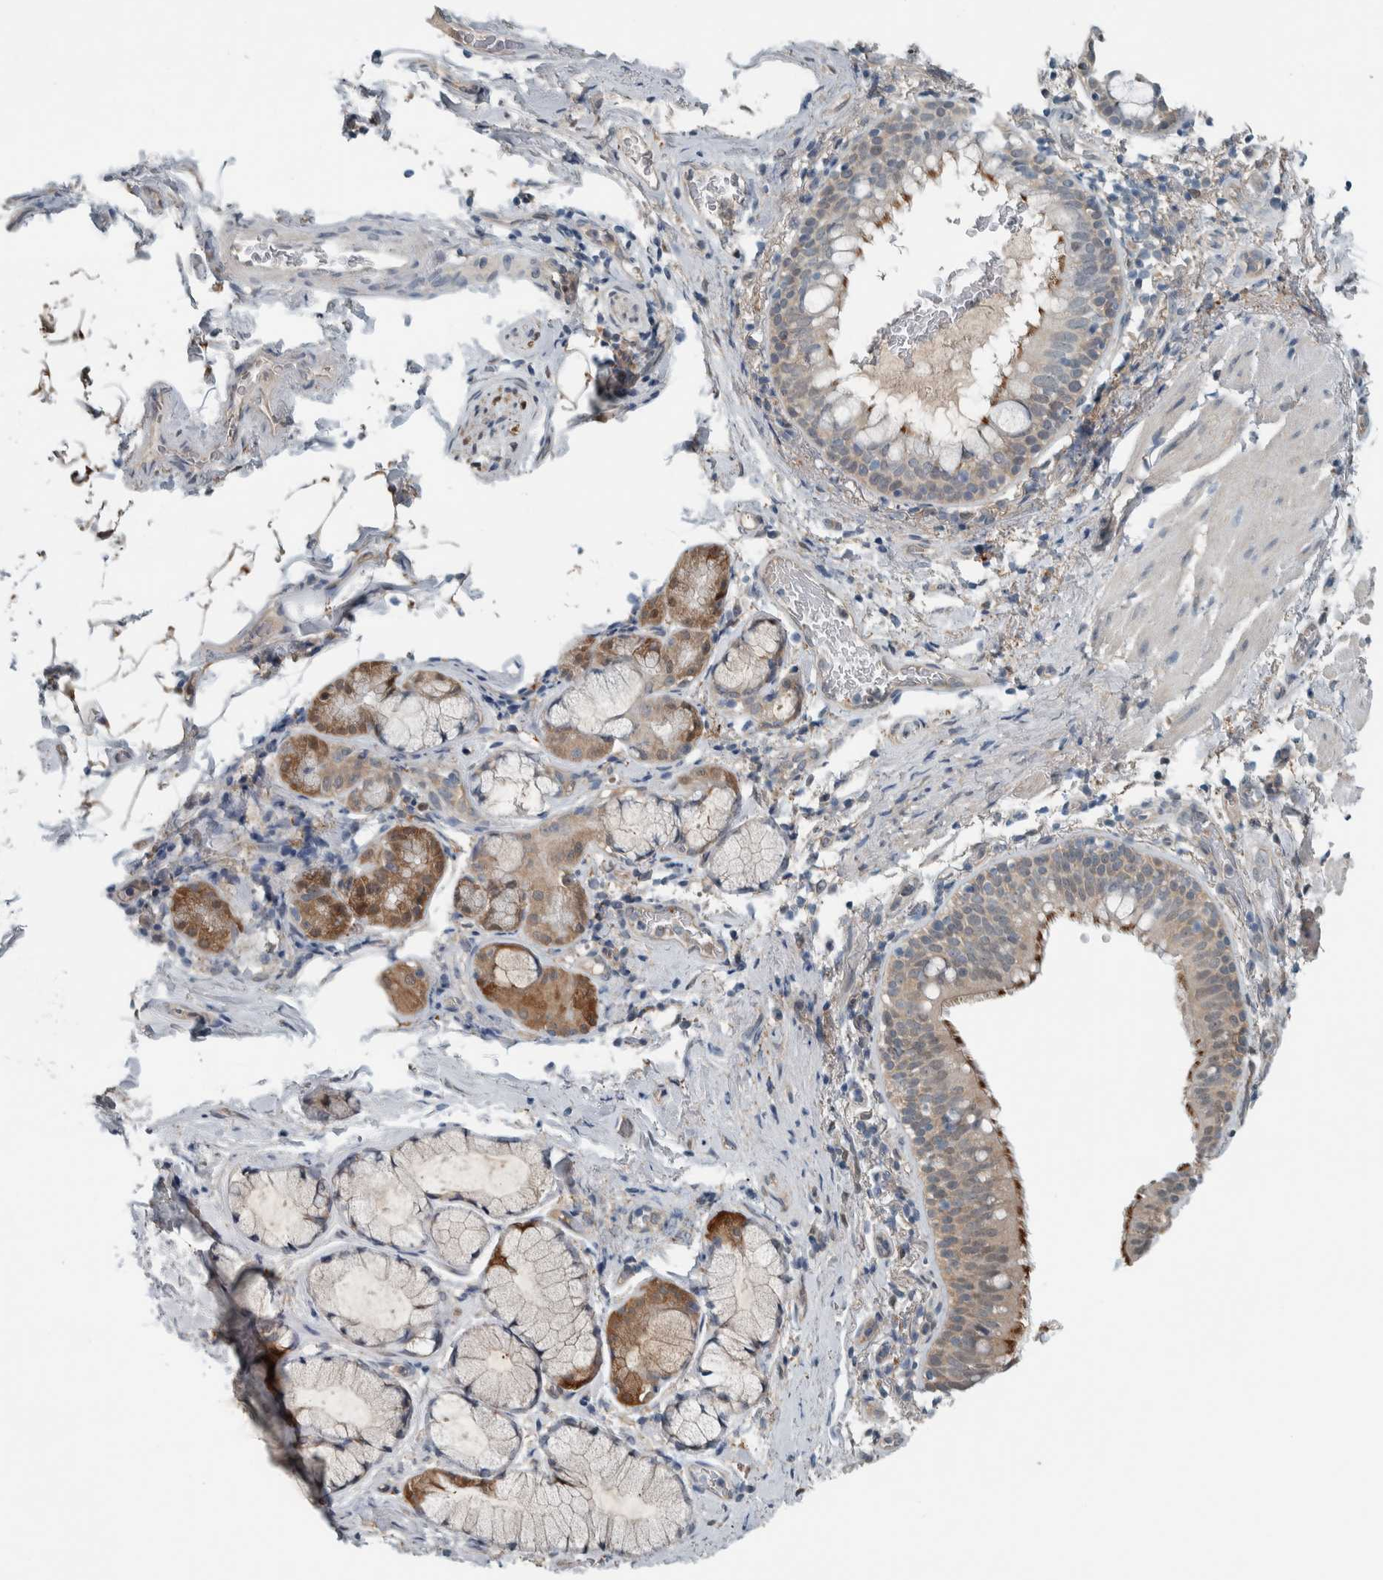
{"staining": {"intensity": "moderate", "quantity": "<25%", "location": "cytoplasmic/membranous"}, "tissue": "bronchus", "cell_type": "Respiratory epithelial cells", "image_type": "normal", "snomed": [{"axis": "morphology", "description": "Normal tissue, NOS"}, {"axis": "morphology", "description": "Inflammation, NOS"}, {"axis": "topography", "description": "Cartilage tissue"}, {"axis": "topography", "description": "Bronchus"}], "caption": "The histopathology image shows immunohistochemical staining of unremarkable bronchus. There is moderate cytoplasmic/membranous positivity is present in approximately <25% of respiratory epithelial cells.", "gene": "ALAD", "patient": {"sex": "male", "age": 77}}